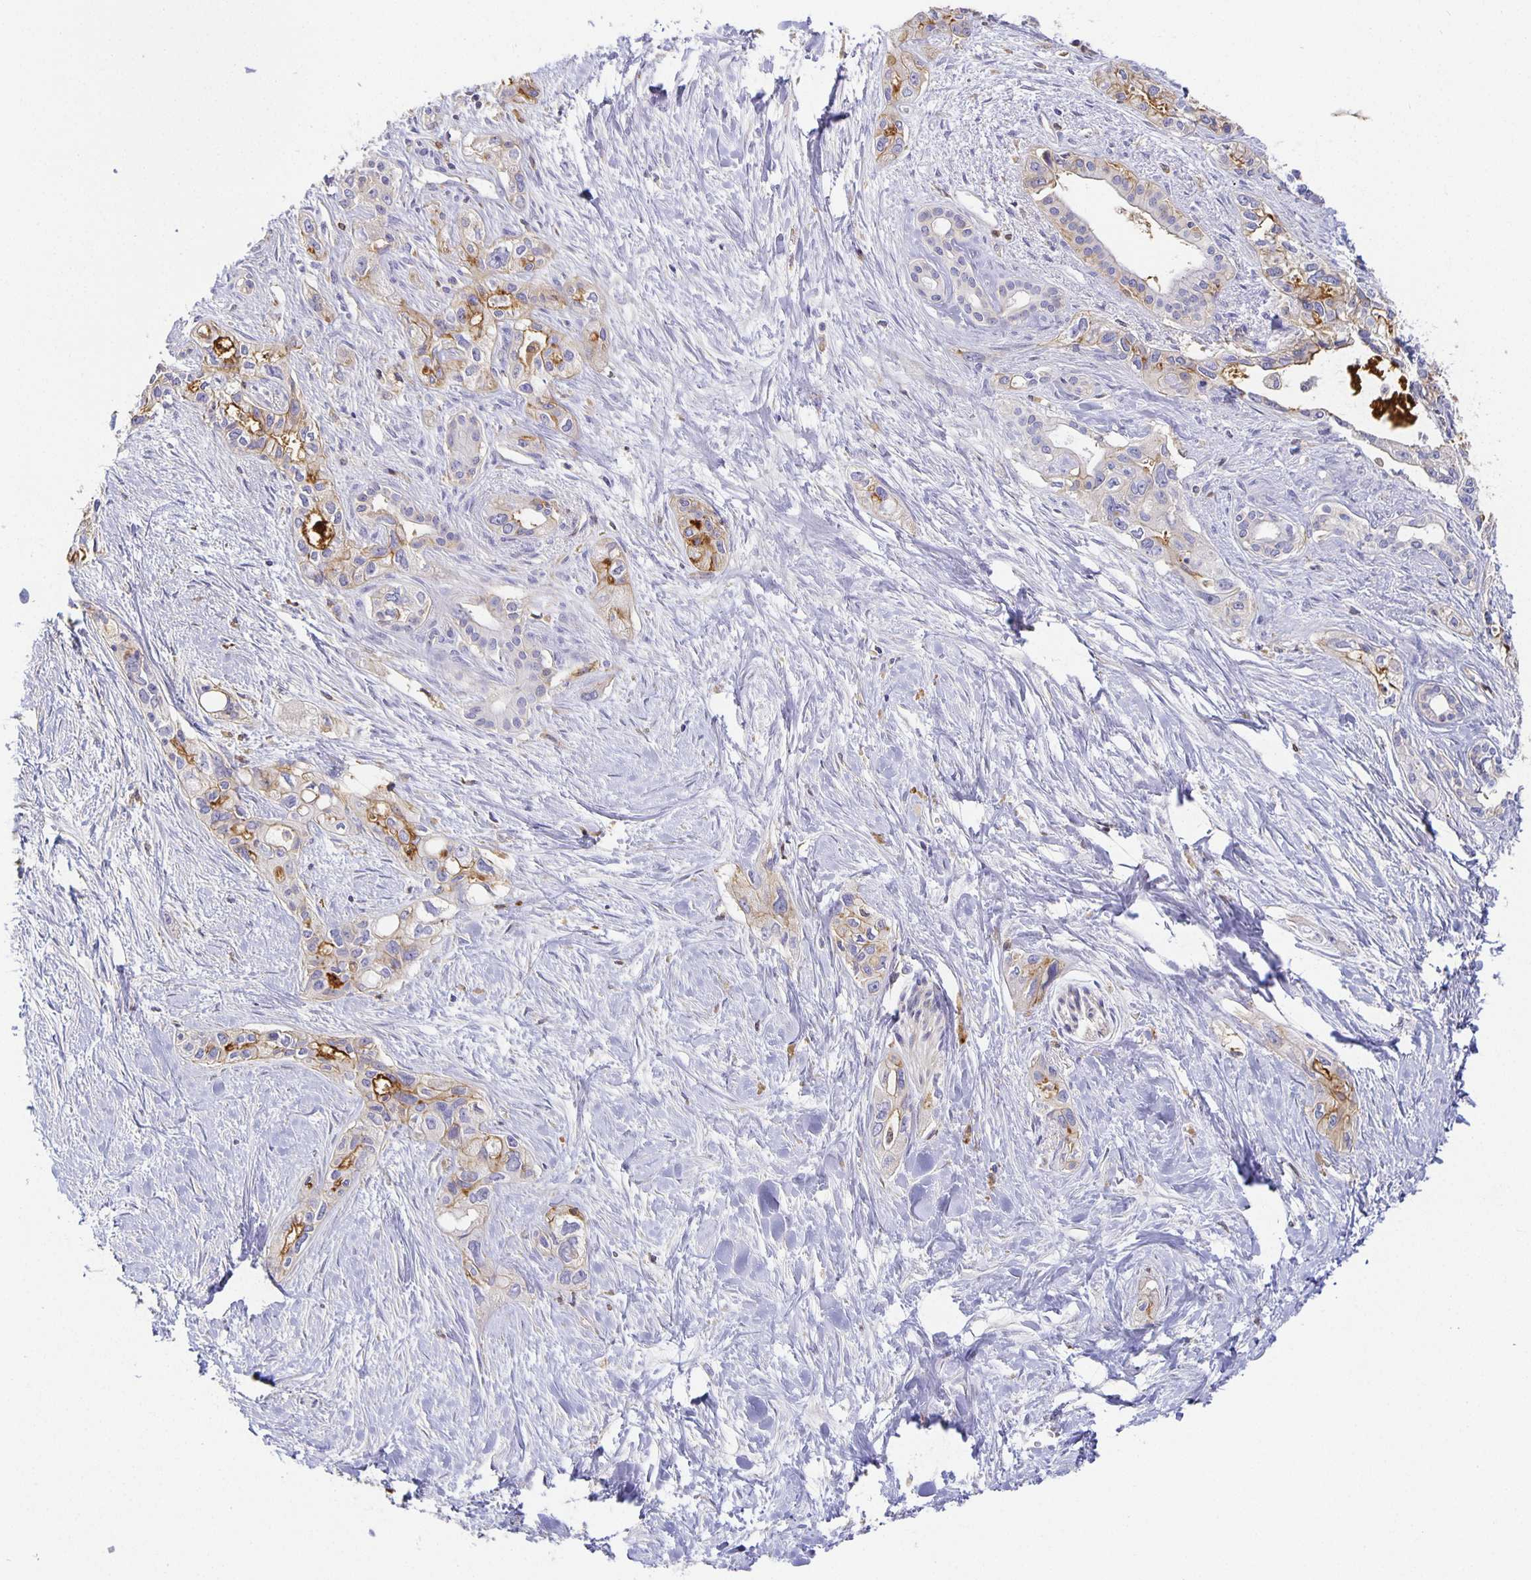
{"staining": {"intensity": "moderate", "quantity": "25%-75%", "location": "cytoplasmic/membranous"}, "tissue": "pancreatic cancer", "cell_type": "Tumor cells", "image_type": "cancer", "snomed": [{"axis": "morphology", "description": "Adenocarcinoma, NOS"}, {"axis": "topography", "description": "Pancreas"}], "caption": "Tumor cells exhibit medium levels of moderate cytoplasmic/membranous expression in about 25%-75% of cells in human adenocarcinoma (pancreatic).", "gene": "FLRT3", "patient": {"sex": "female", "age": 50}}